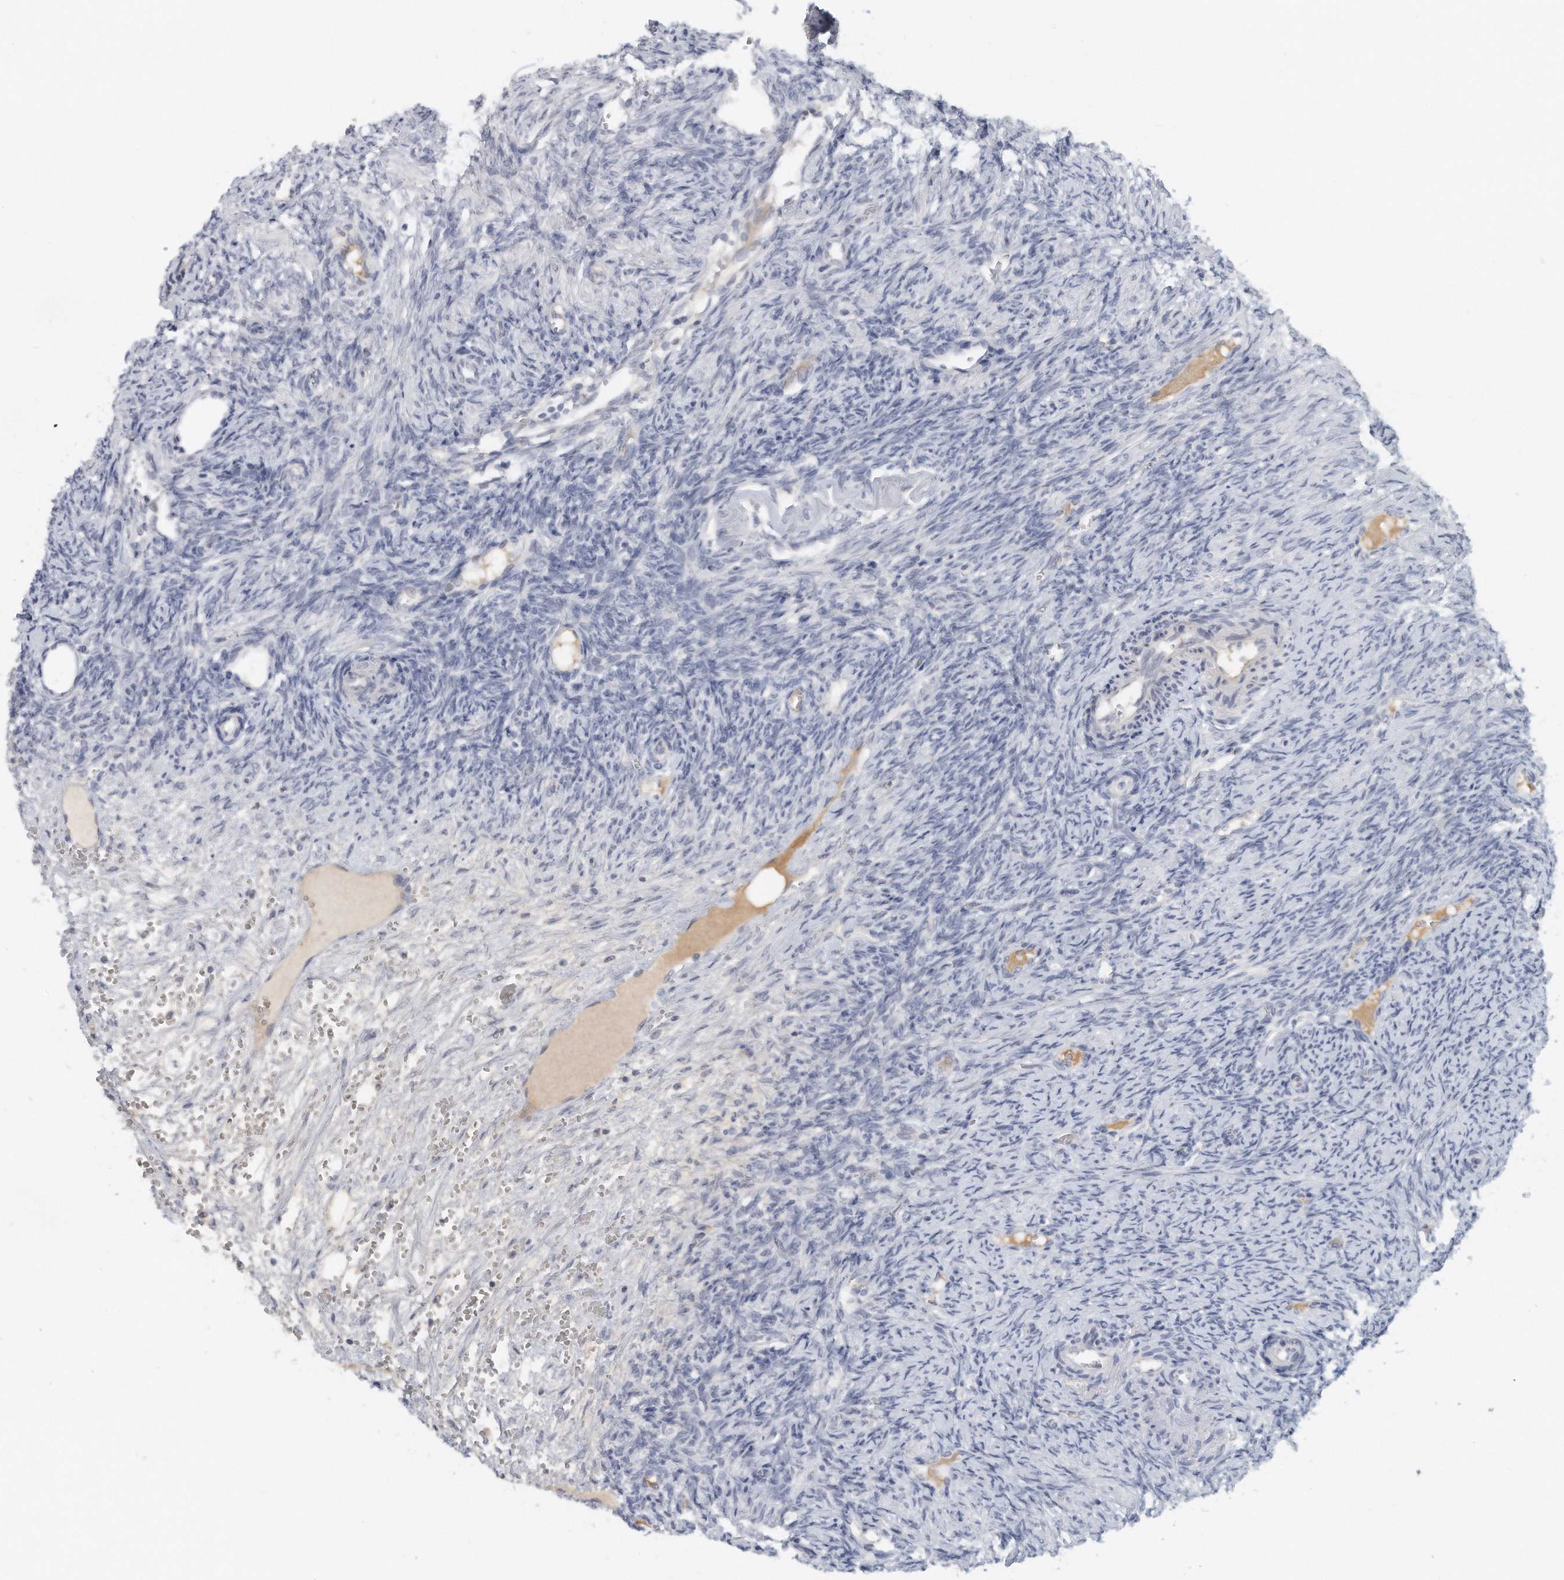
{"staining": {"intensity": "moderate", "quantity": ">75%", "location": "cytoplasmic/membranous"}, "tissue": "ovary", "cell_type": "Follicle cells", "image_type": "normal", "snomed": [{"axis": "morphology", "description": "Normal tissue, NOS"}, {"axis": "topography", "description": "Ovary"}], "caption": "Approximately >75% of follicle cells in unremarkable ovary reveal moderate cytoplasmic/membranous protein staining as visualized by brown immunohistochemical staining.", "gene": "DDX43", "patient": {"sex": "female", "age": 41}}